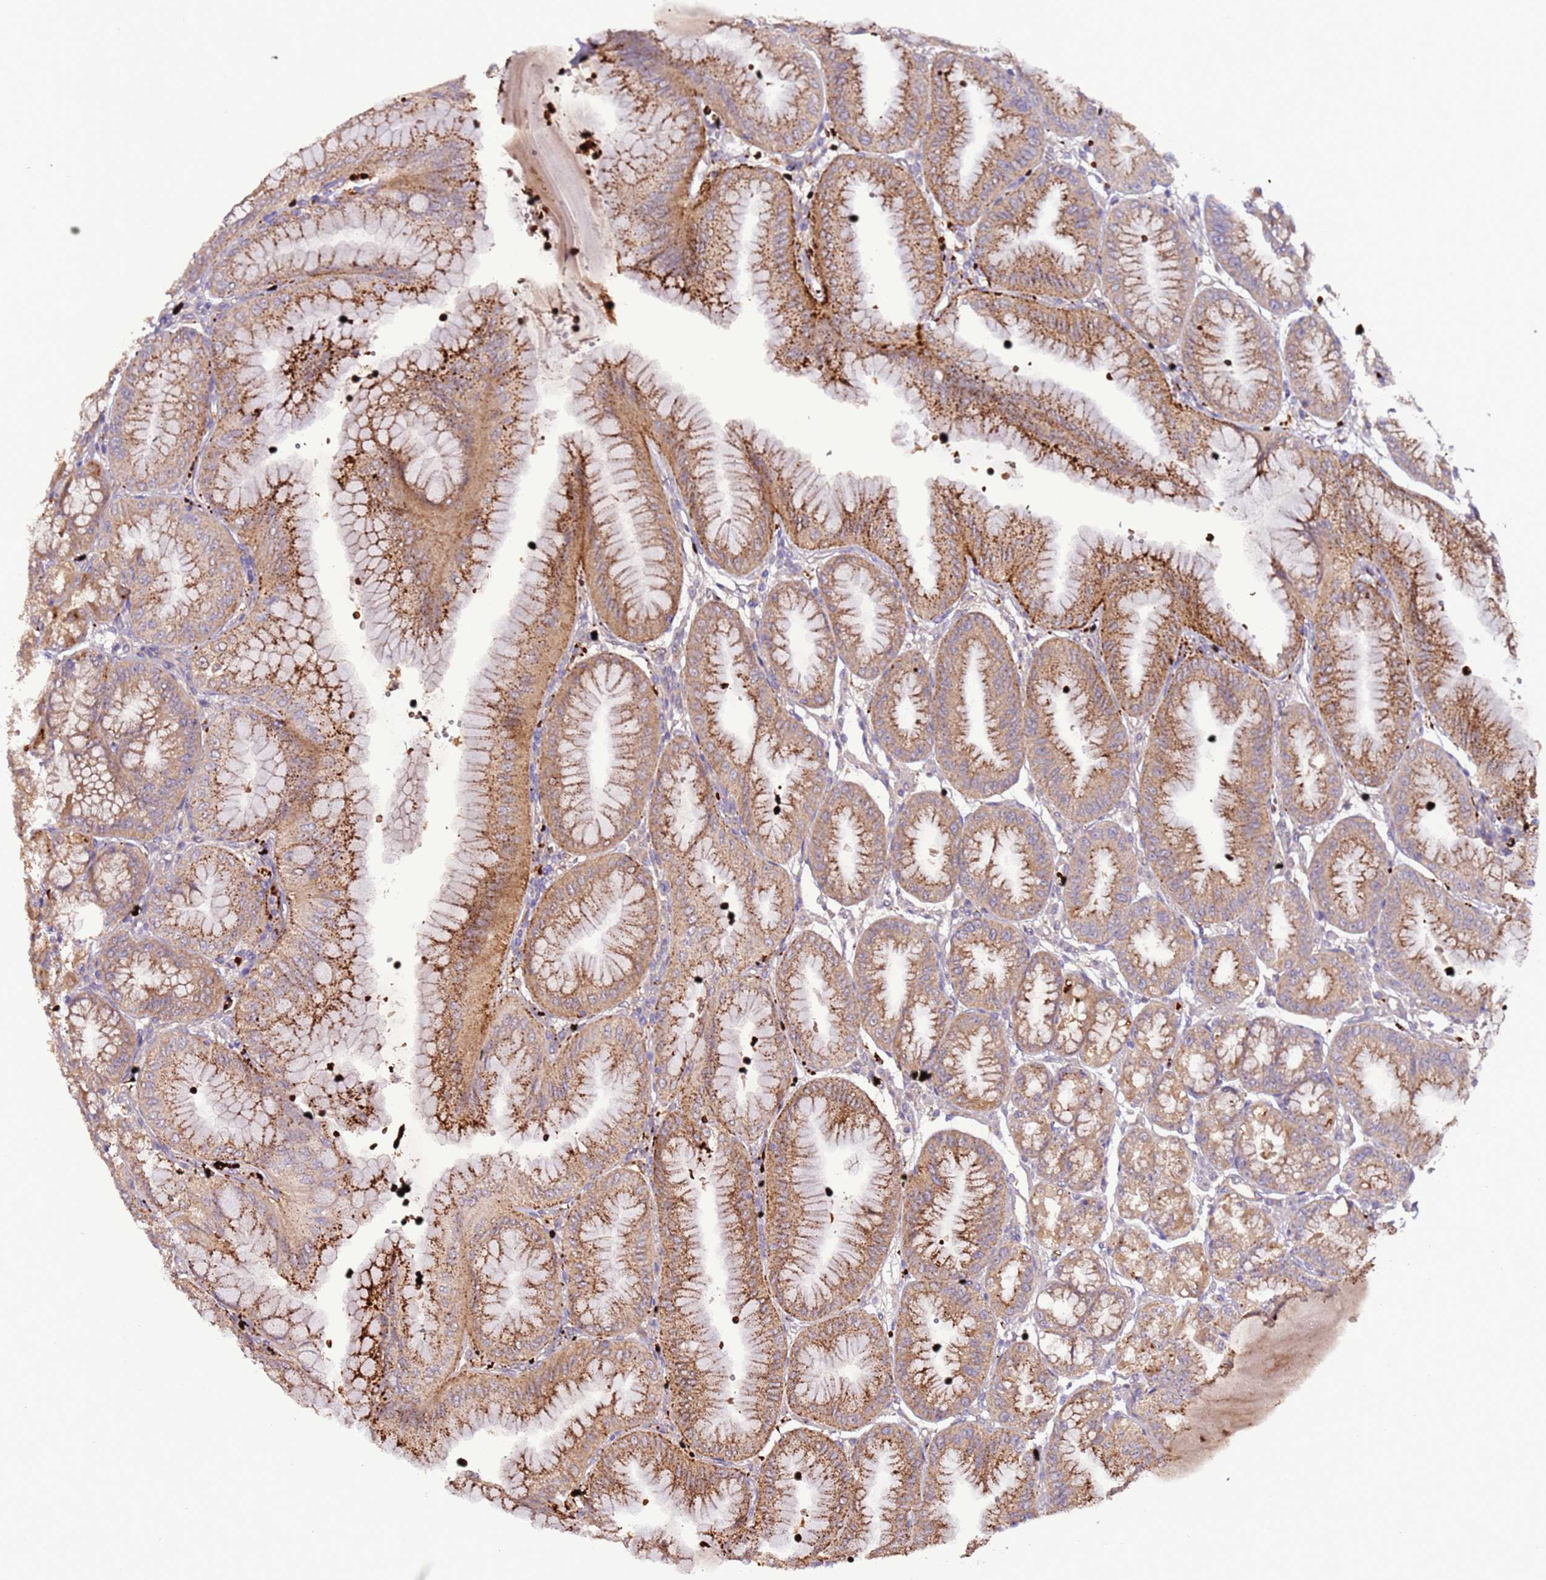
{"staining": {"intensity": "strong", "quantity": ">75%", "location": "cytoplasmic/membranous"}, "tissue": "stomach", "cell_type": "Glandular cells", "image_type": "normal", "snomed": [{"axis": "morphology", "description": "Normal tissue, NOS"}, {"axis": "topography", "description": "Stomach, lower"}], "caption": "Human stomach stained with a brown dye displays strong cytoplasmic/membranous positive positivity in about >75% of glandular cells.", "gene": "VPS36", "patient": {"sex": "male", "age": 71}}